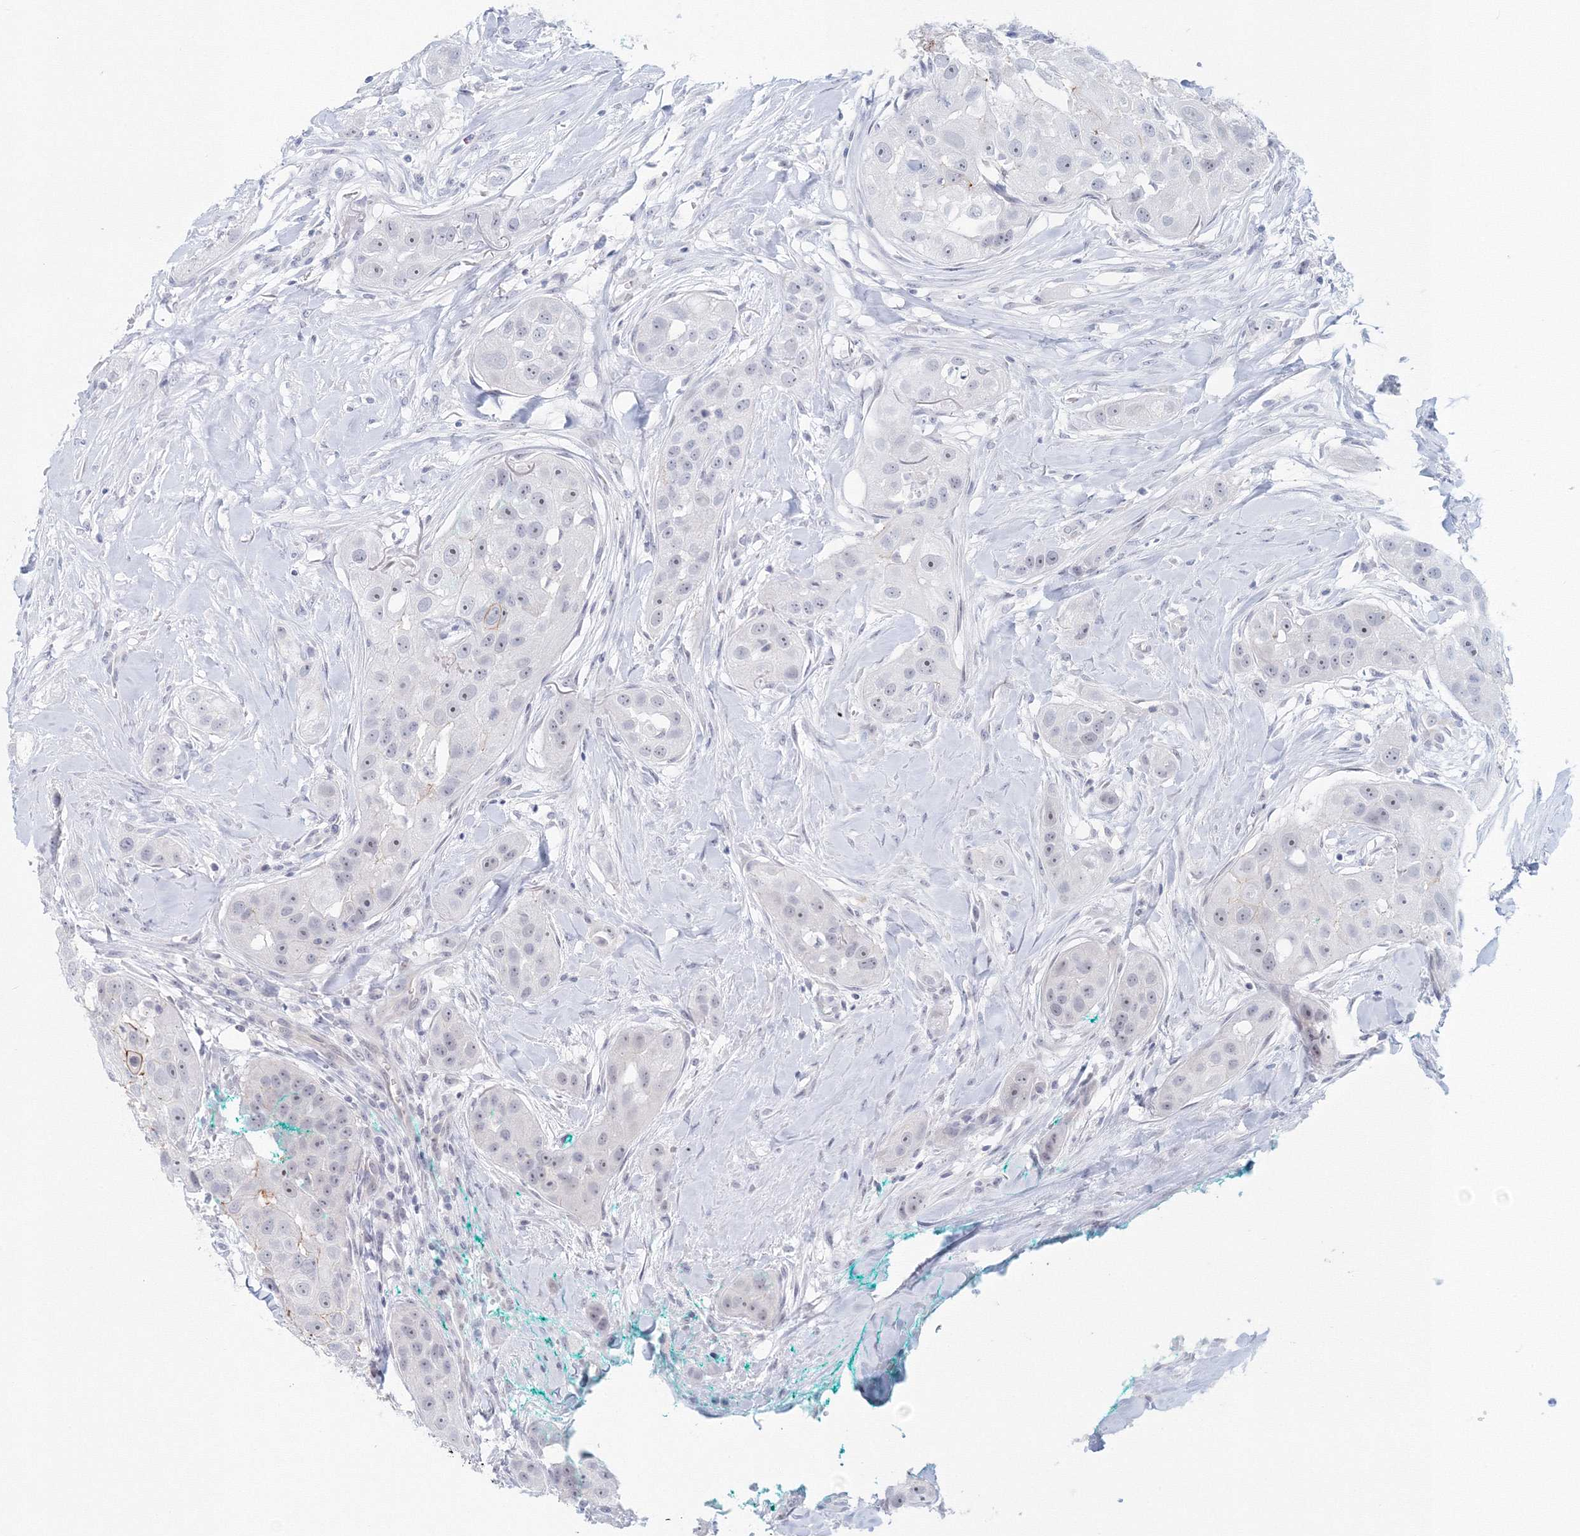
{"staining": {"intensity": "negative", "quantity": "none", "location": "none"}, "tissue": "head and neck cancer", "cell_type": "Tumor cells", "image_type": "cancer", "snomed": [{"axis": "morphology", "description": "Normal tissue, NOS"}, {"axis": "morphology", "description": "Squamous cell carcinoma, NOS"}, {"axis": "topography", "description": "Skeletal muscle"}, {"axis": "topography", "description": "Head-Neck"}], "caption": "Human head and neck cancer stained for a protein using immunohistochemistry (IHC) shows no positivity in tumor cells.", "gene": "VSIG1", "patient": {"sex": "male", "age": 51}}